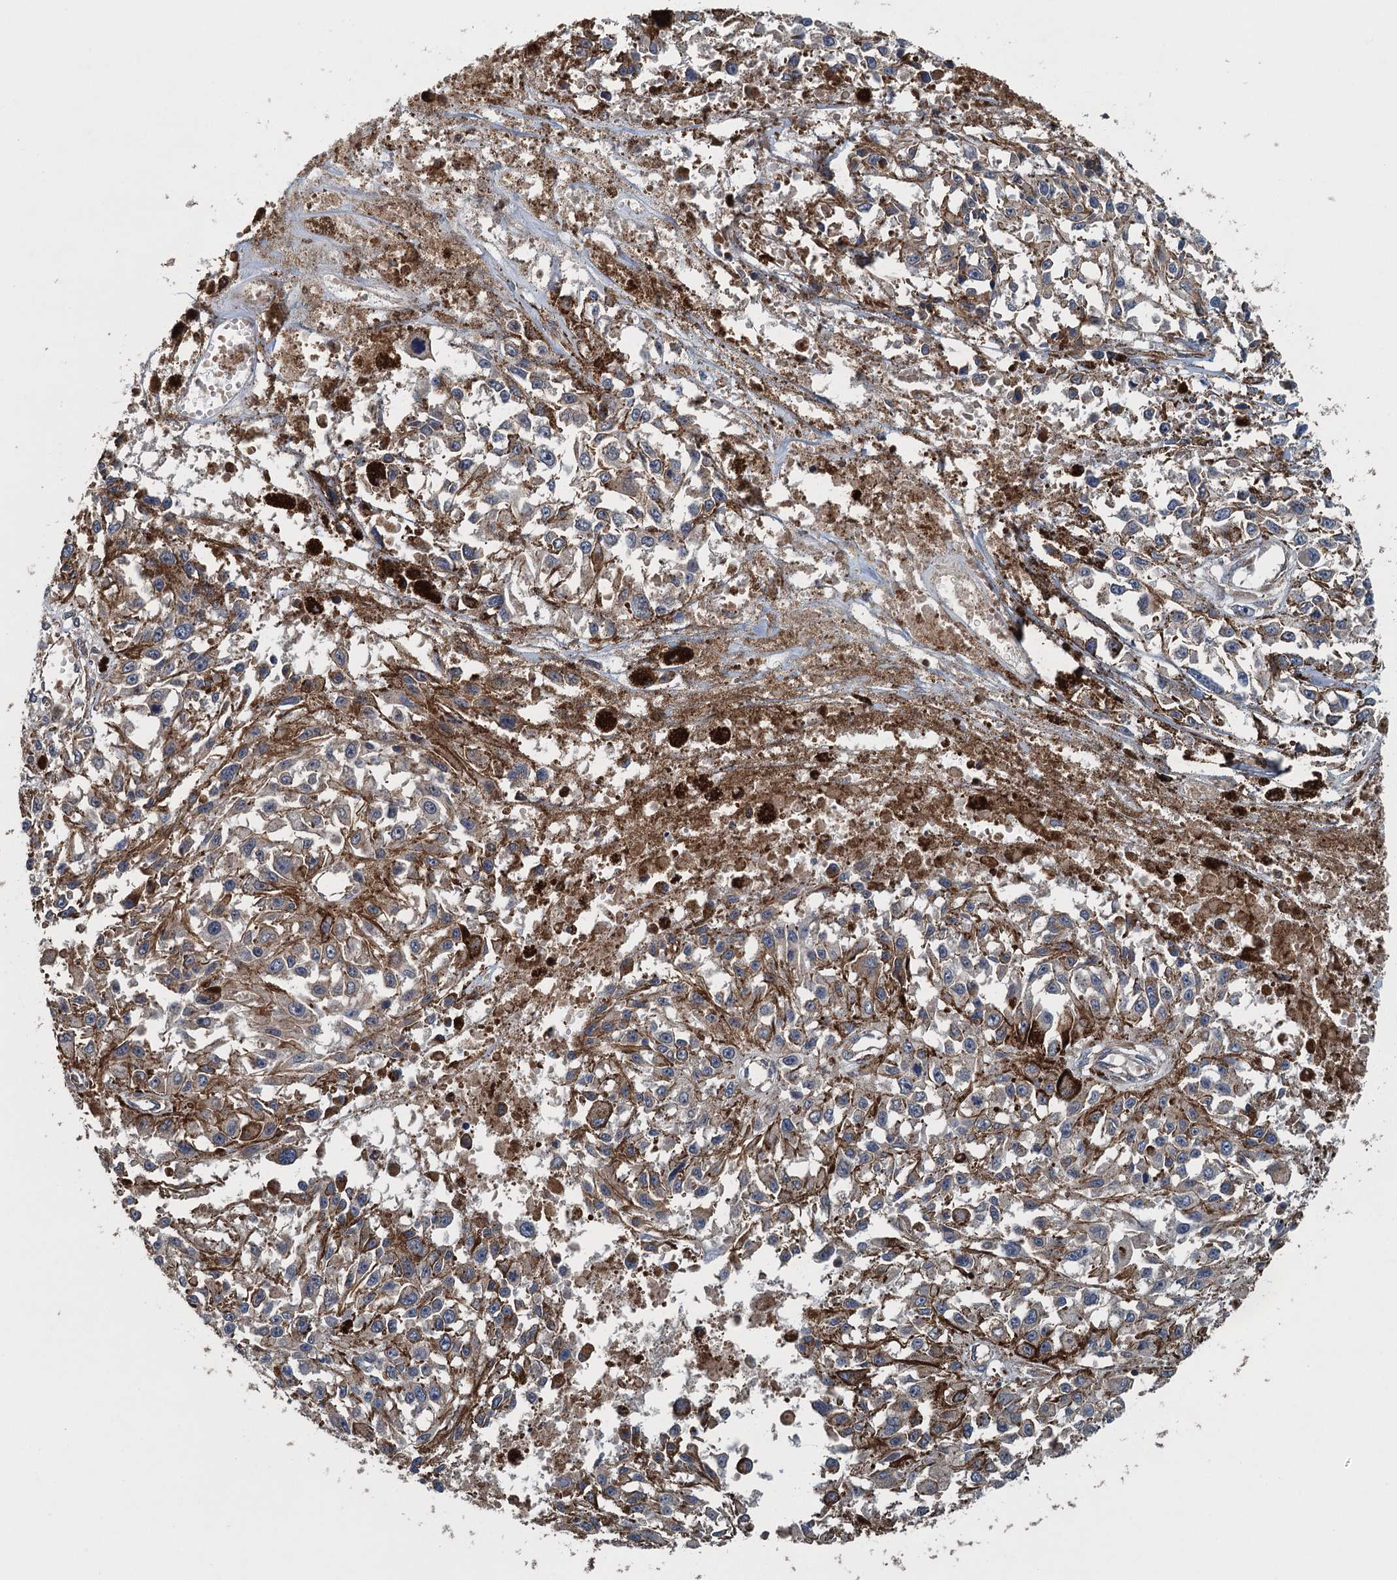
{"staining": {"intensity": "negative", "quantity": "none", "location": "none"}, "tissue": "melanoma", "cell_type": "Tumor cells", "image_type": "cancer", "snomed": [{"axis": "morphology", "description": "Malignant melanoma, Metastatic site"}, {"axis": "topography", "description": "Lymph node"}], "caption": "IHC image of human melanoma stained for a protein (brown), which displays no staining in tumor cells.", "gene": "BORCS5", "patient": {"sex": "male", "age": 59}}